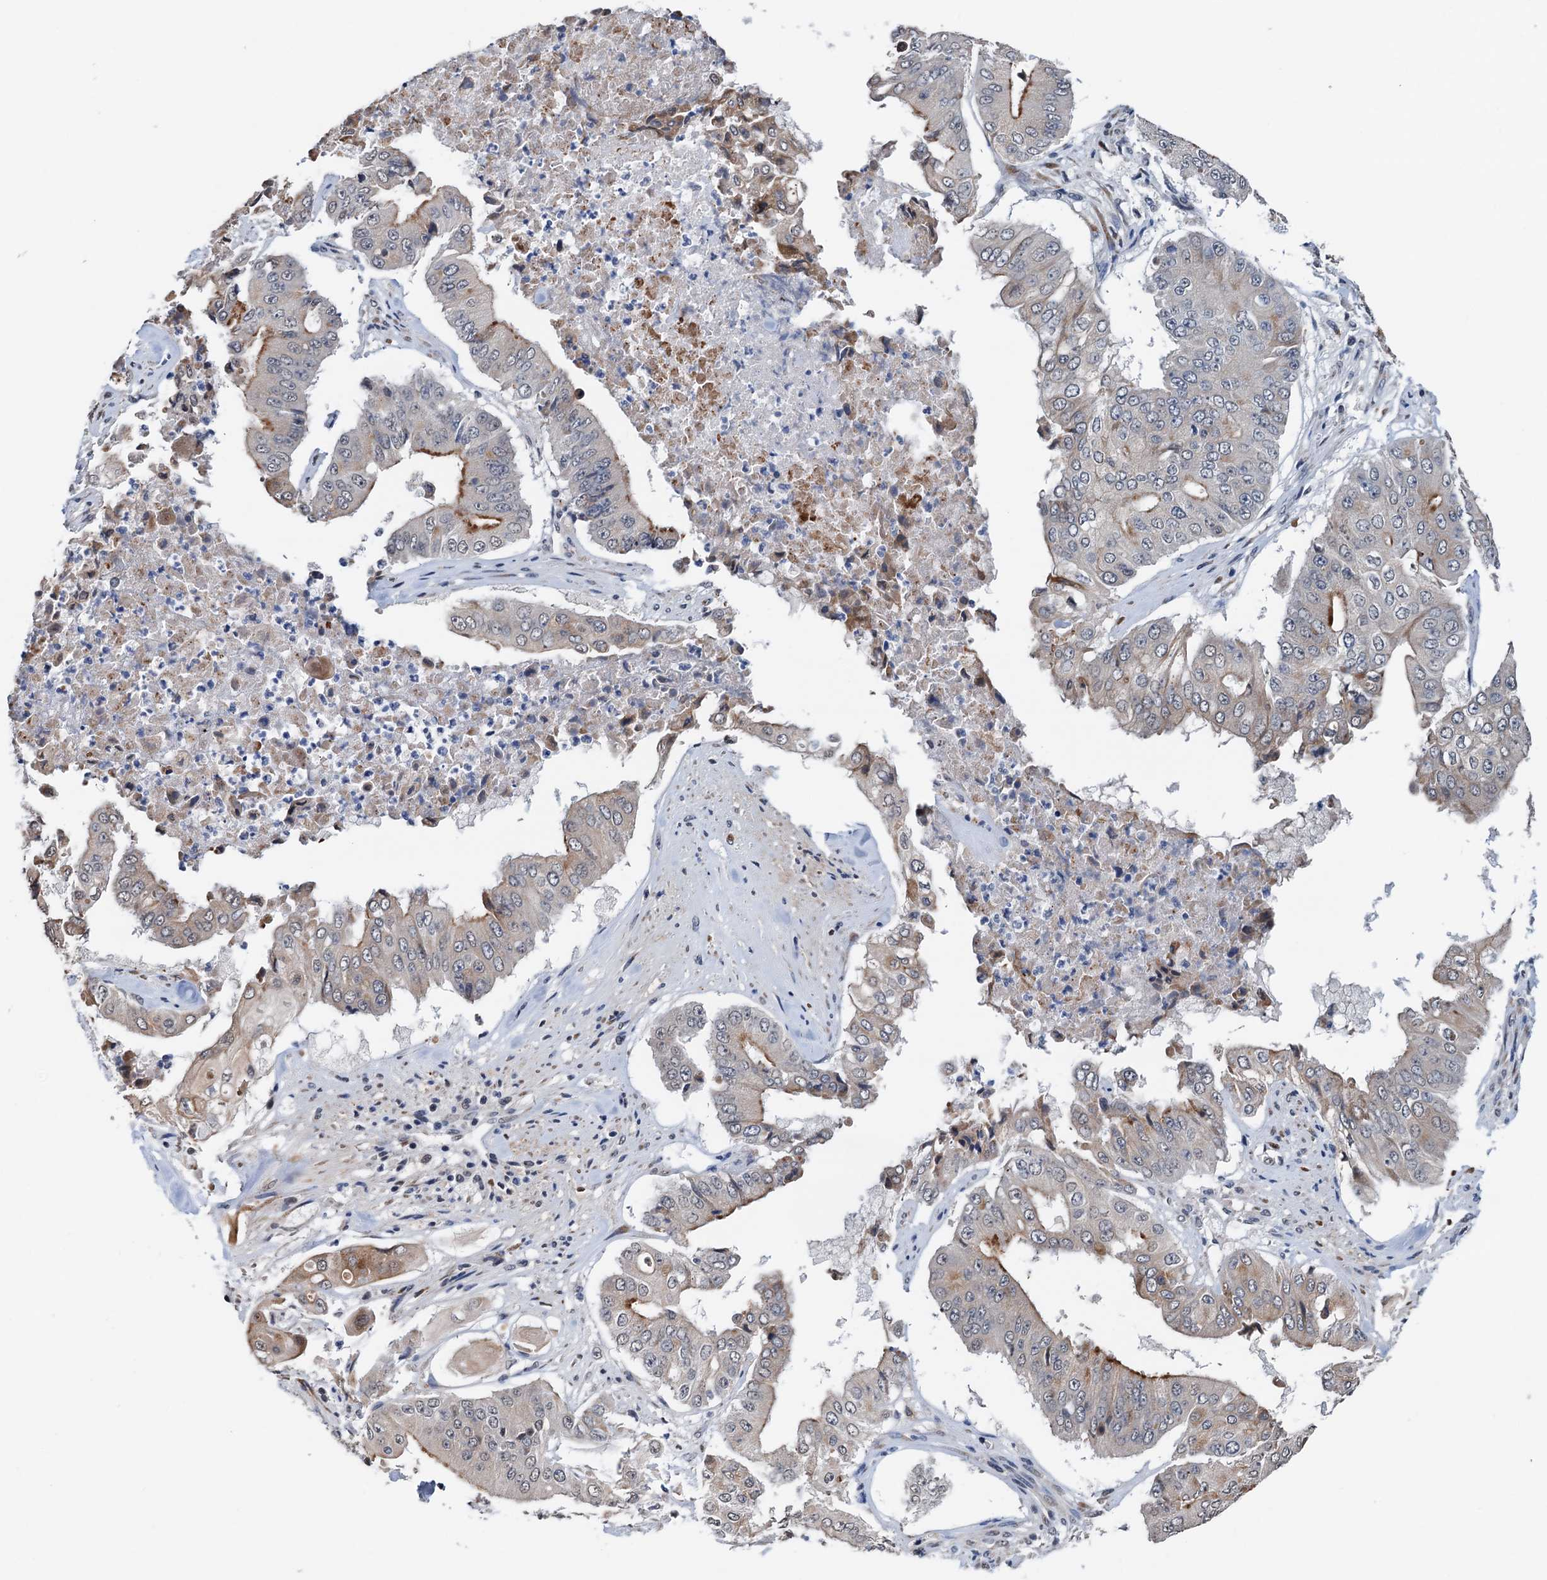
{"staining": {"intensity": "moderate", "quantity": "25%-75%", "location": "cytoplasmic/membranous"}, "tissue": "pancreatic cancer", "cell_type": "Tumor cells", "image_type": "cancer", "snomed": [{"axis": "morphology", "description": "Adenocarcinoma, NOS"}, {"axis": "topography", "description": "Pancreas"}], "caption": "A high-resolution photomicrograph shows IHC staining of pancreatic adenocarcinoma, which shows moderate cytoplasmic/membranous positivity in approximately 25%-75% of tumor cells.", "gene": "SHLD1", "patient": {"sex": "female", "age": 77}}